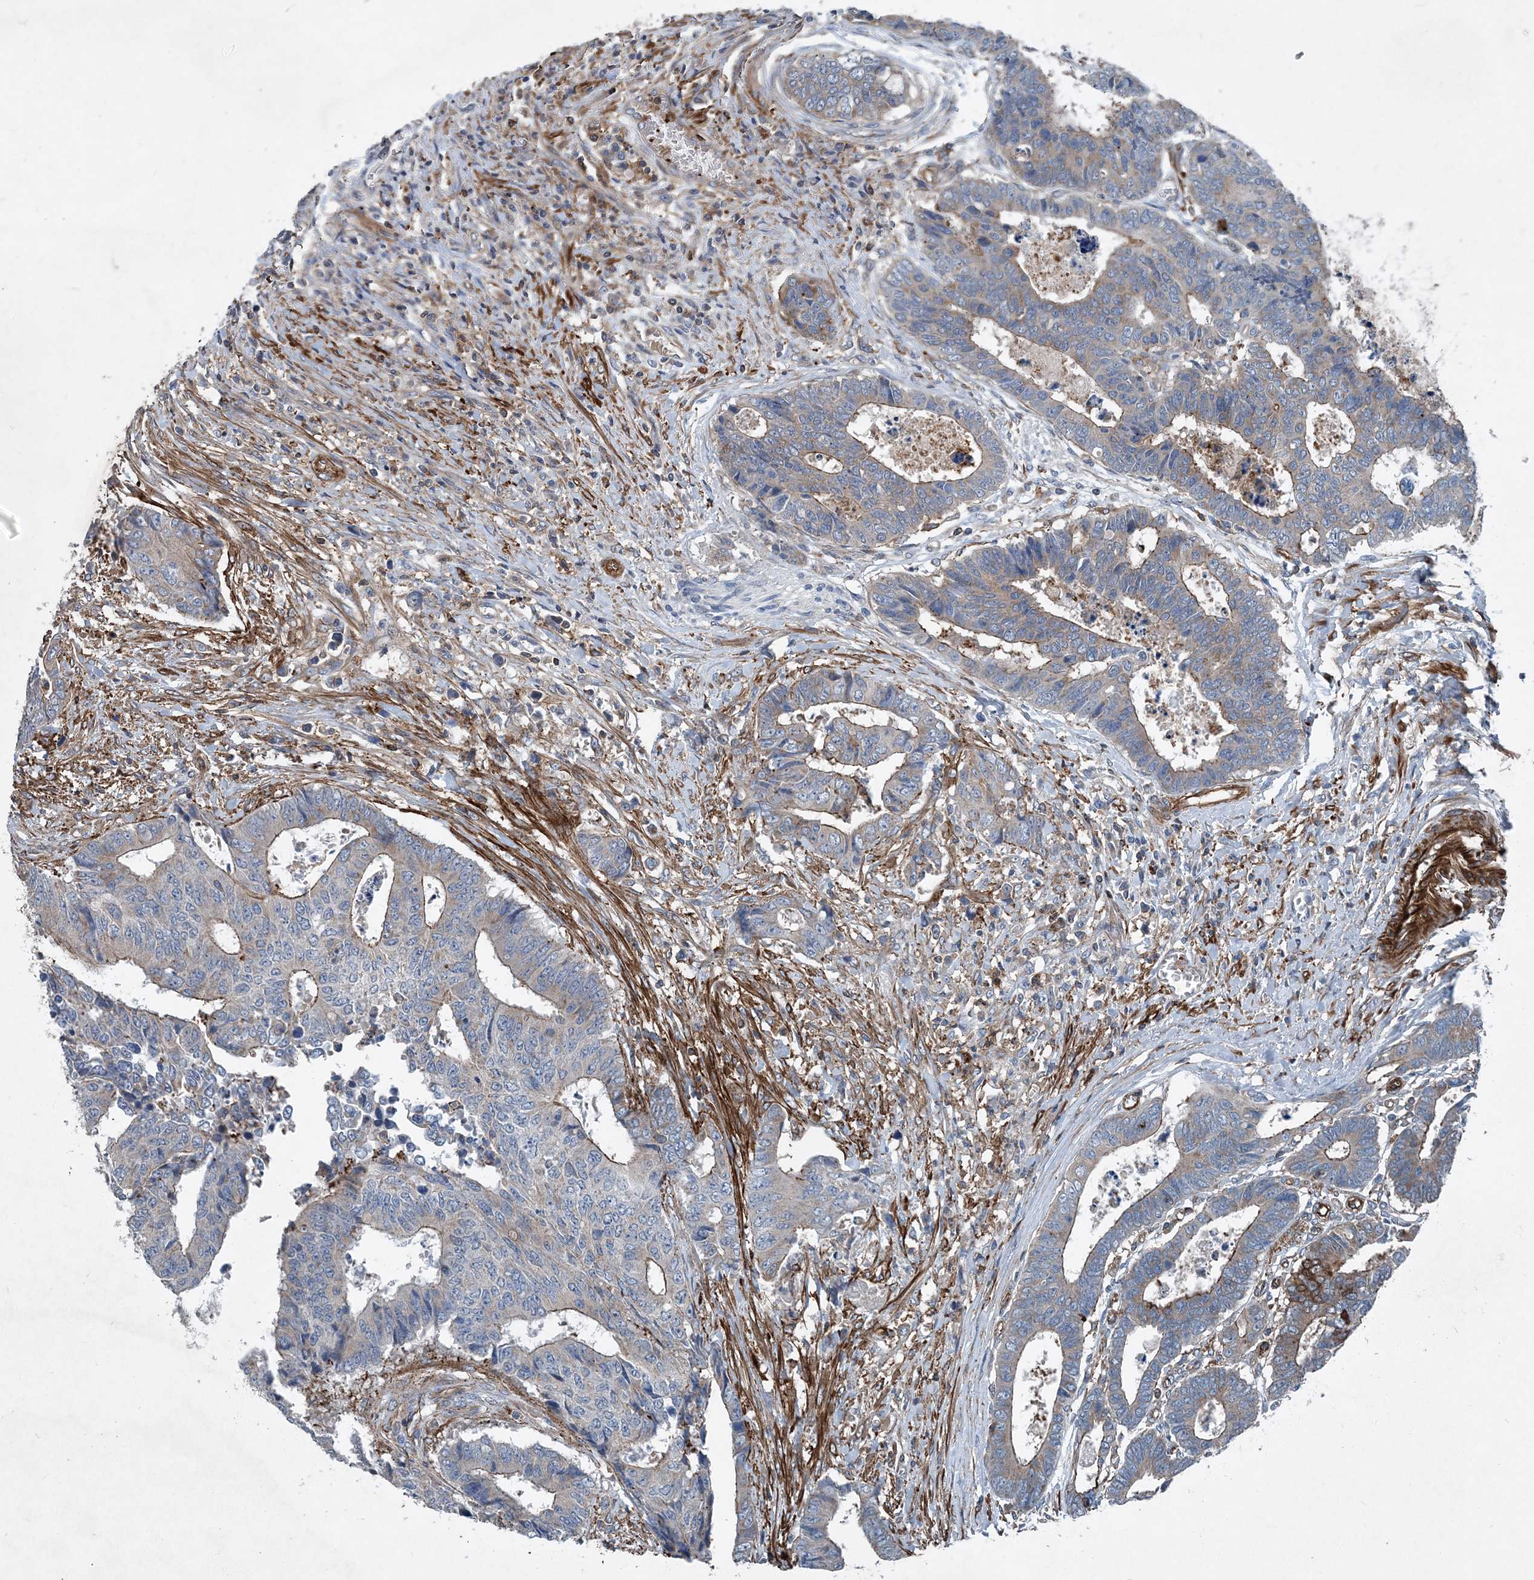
{"staining": {"intensity": "moderate", "quantity": "<25%", "location": "cytoplasmic/membranous"}, "tissue": "colorectal cancer", "cell_type": "Tumor cells", "image_type": "cancer", "snomed": [{"axis": "morphology", "description": "Adenocarcinoma, NOS"}, {"axis": "topography", "description": "Rectum"}], "caption": "Immunohistochemical staining of colorectal adenocarcinoma shows low levels of moderate cytoplasmic/membranous protein expression in approximately <25% of tumor cells.", "gene": "DGUOK", "patient": {"sex": "male", "age": 84}}